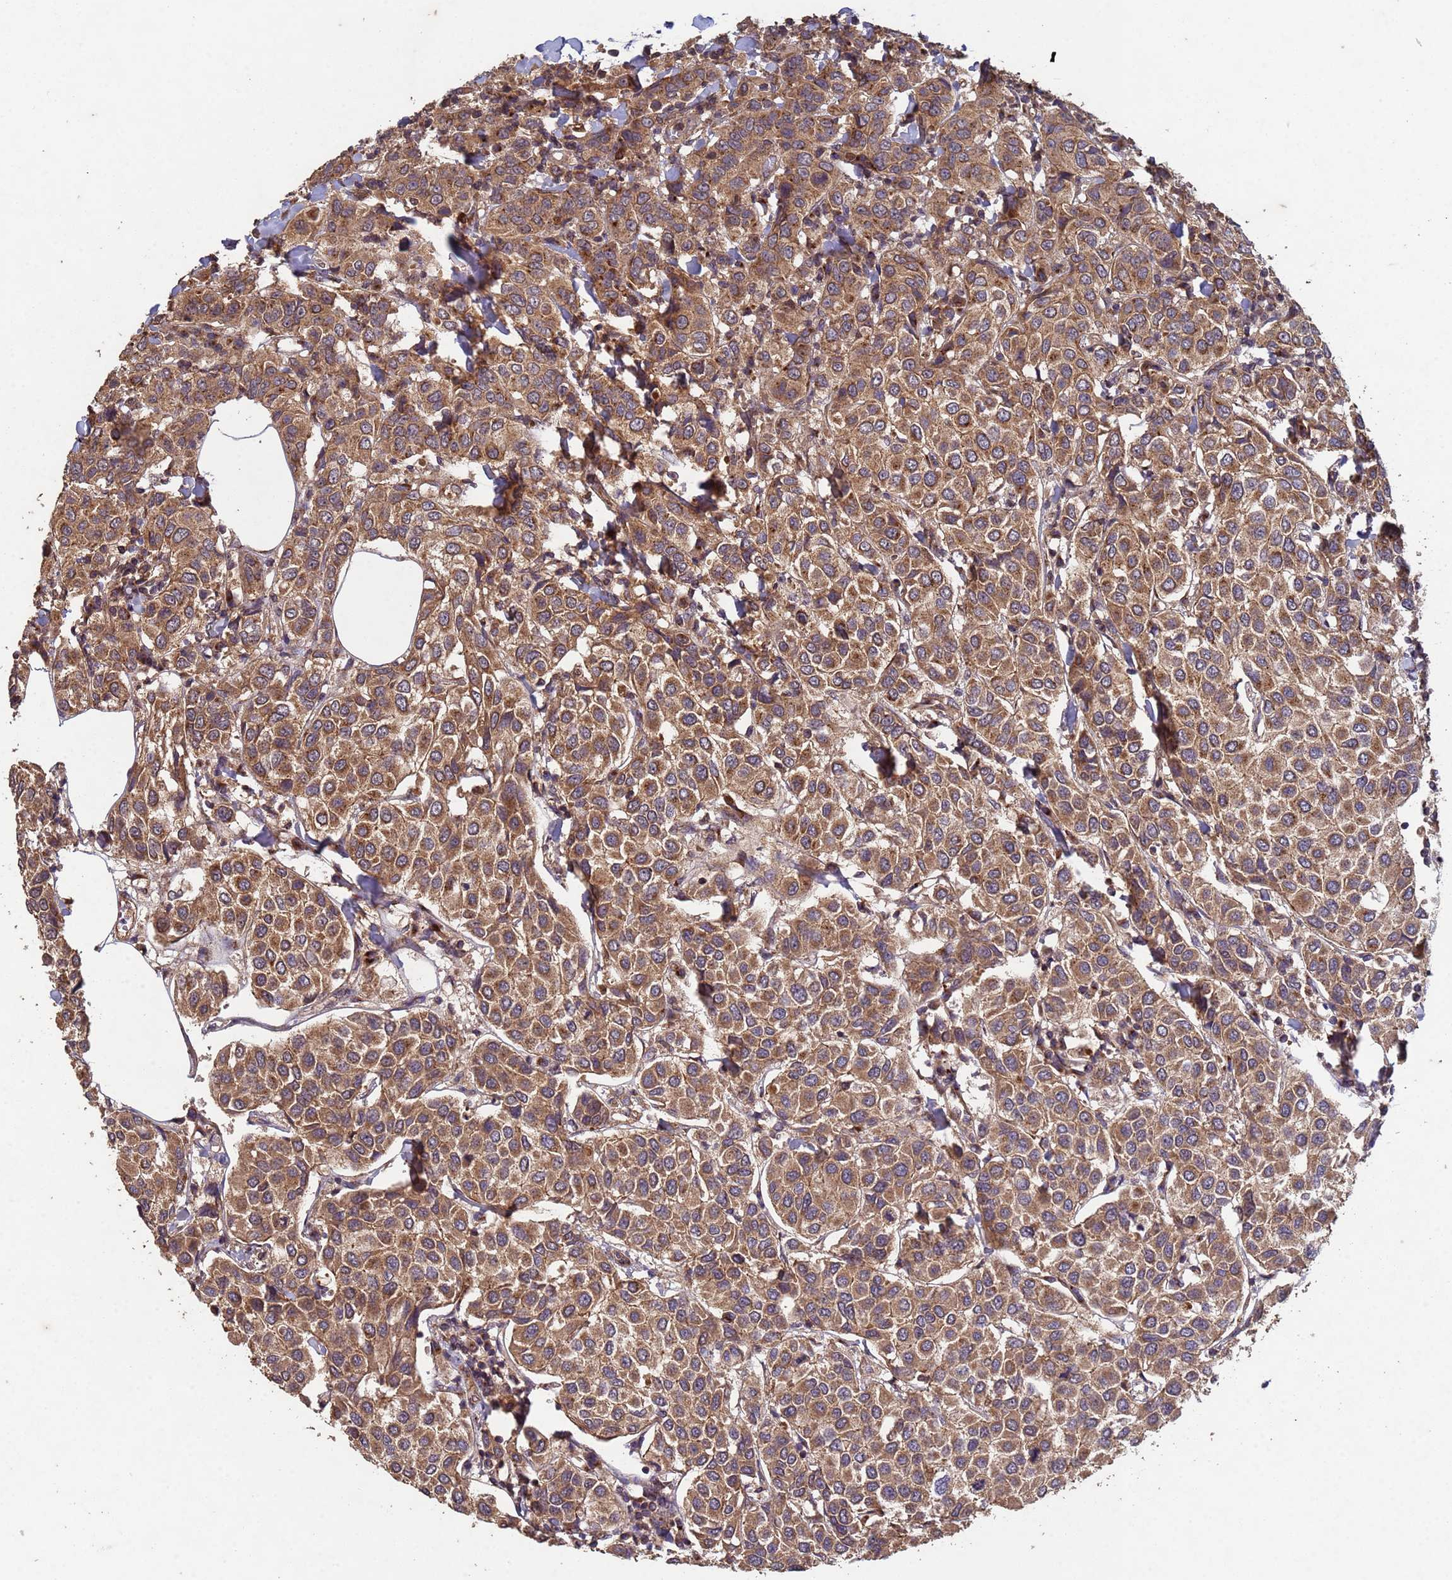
{"staining": {"intensity": "moderate", "quantity": ">75%", "location": "cytoplasmic/membranous"}, "tissue": "breast cancer", "cell_type": "Tumor cells", "image_type": "cancer", "snomed": [{"axis": "morphology", "description": "Duct carcinoma"}, {"axis": "topography", "description": "Breast"}], "caption": "Breast cancer stained with a protein marker displays moderate staining in tumor cells.", "gene": "FASTKD1", "patient": {"sex": "female", "age": 55}}